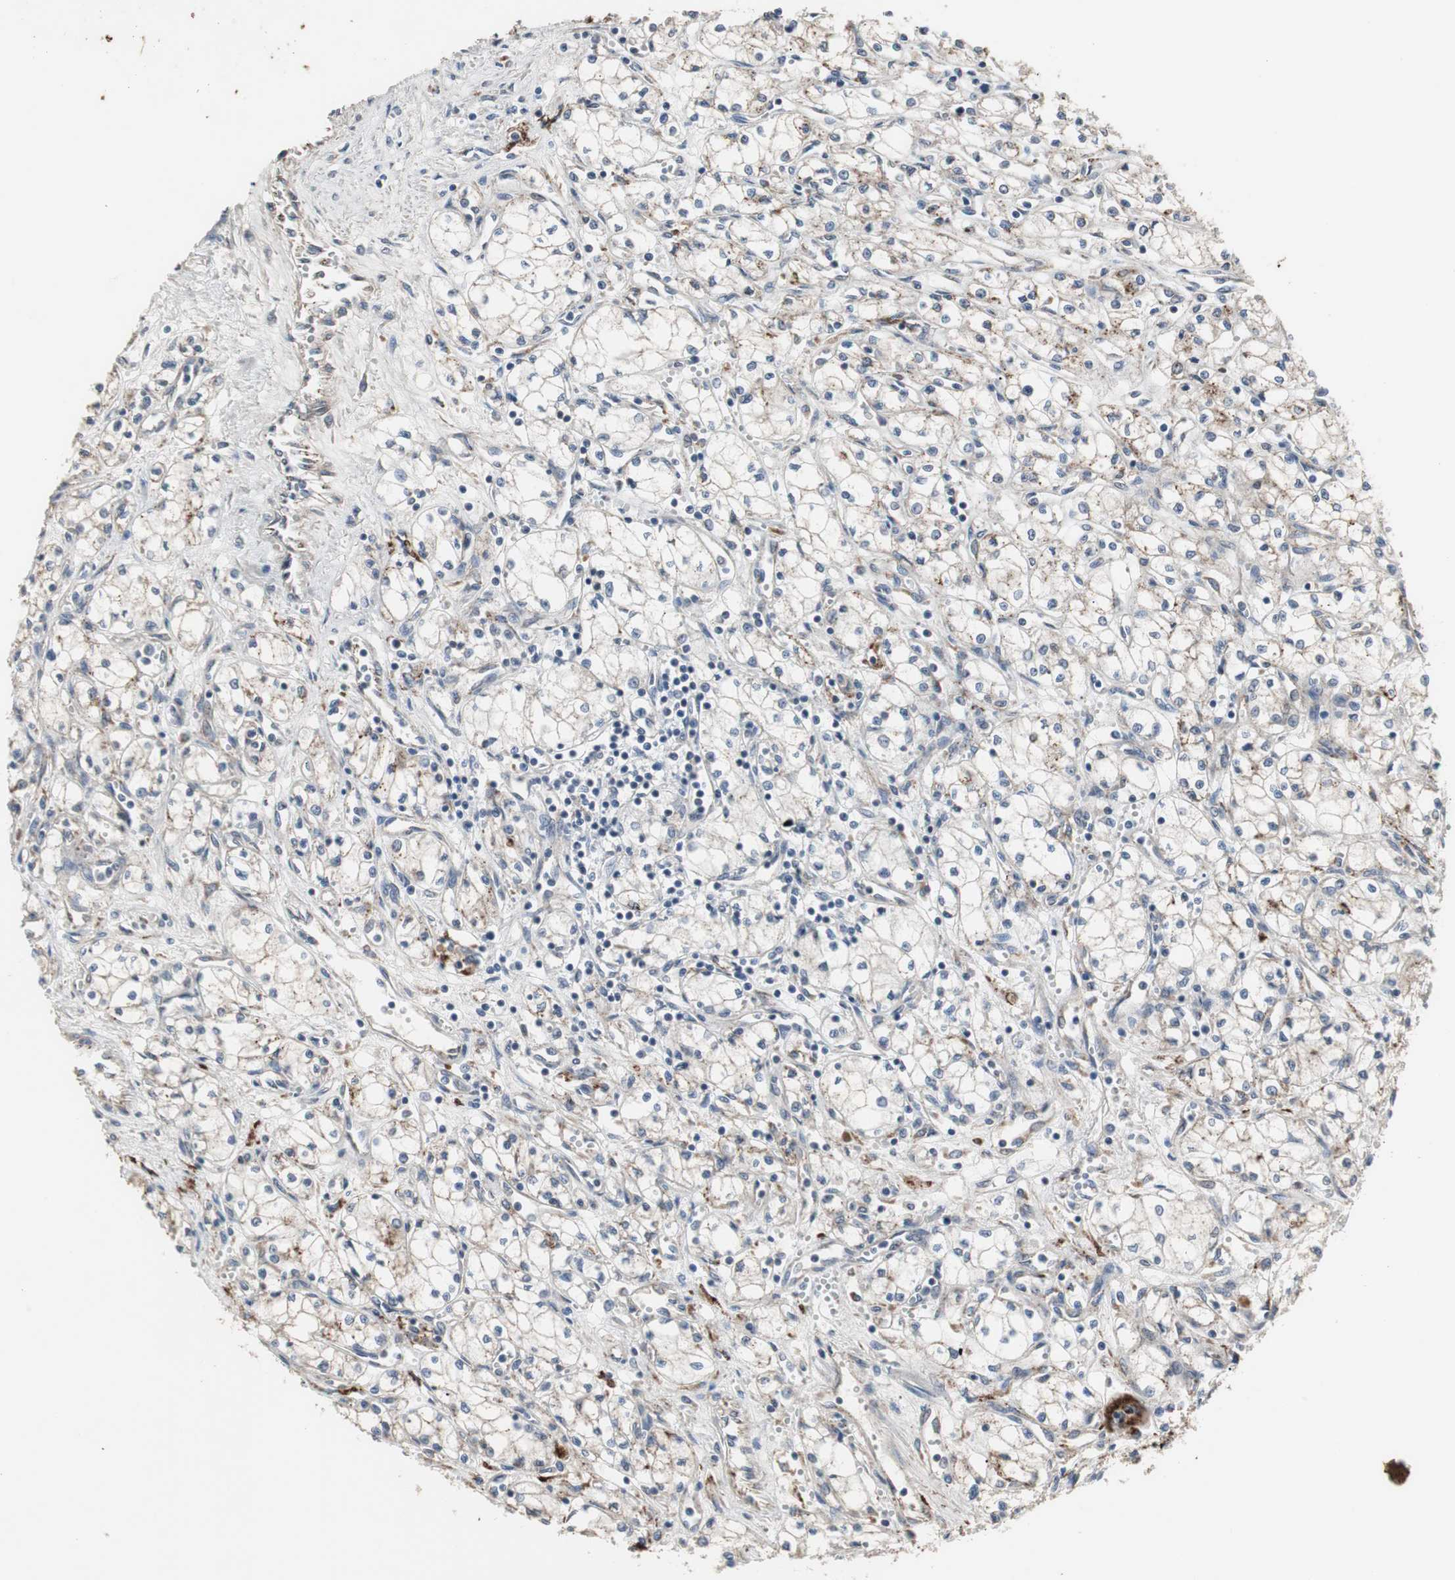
{"staining": {"intensity": "strong", "quantity": "<25%", "location": "cytoplasmic/membranous"}, "tissue": "renal cancer", "cell_type": "Tumor cells", "image_type": "cancer", "snomed": [{"axis": "morphology", "description": "Normal tissue, NOS"}, {"axis": "morphology", "description": "Adenocarcinoma, NOS"}, {"axis": "topography", "description": "Kidney"}], "caption": "Renal cancer was stained to show a protein in brown. There is medium levels of strong cytoplasmic/membranous staining in about <25% of tumor cells.", "gene": "GBA1", "patient": {"sex": "male", "age": 59}}